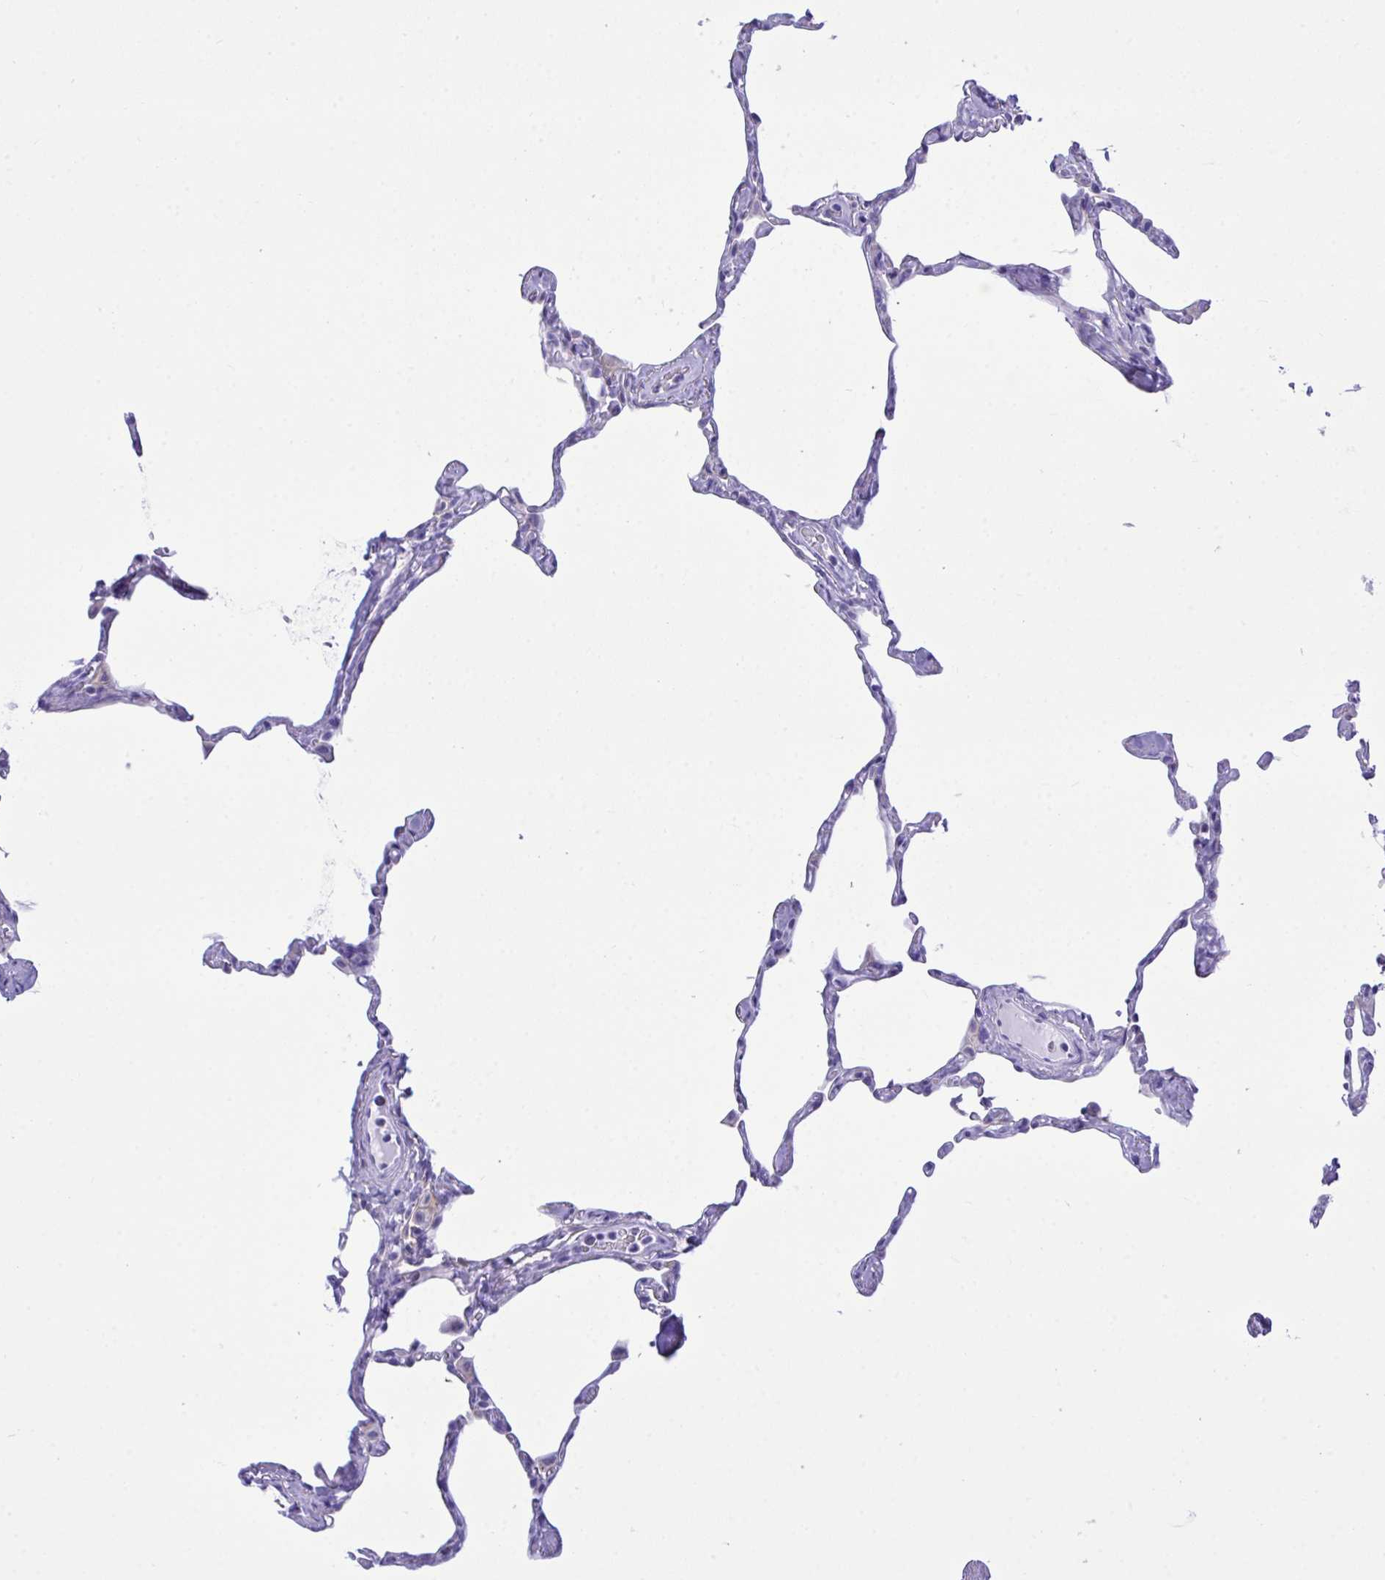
{"staining": {"intensity": "negative", "quantity": "none", "location": "none"}, "tissue": "lung", "cell_type": "Alveolar cells", "image_type": "normal", "snomed": [{"axis": "morphology", "description": "Normal tissue, NOS"}, {"axis": "topography", "description": "Lung"}], "caption": "IHC histopathology image of normal lung: human lung stained with DAB shows no significant protein expression in alveolar cells.", "gene": "BEX5", "patient": {"sex": "male", "age": 65}}